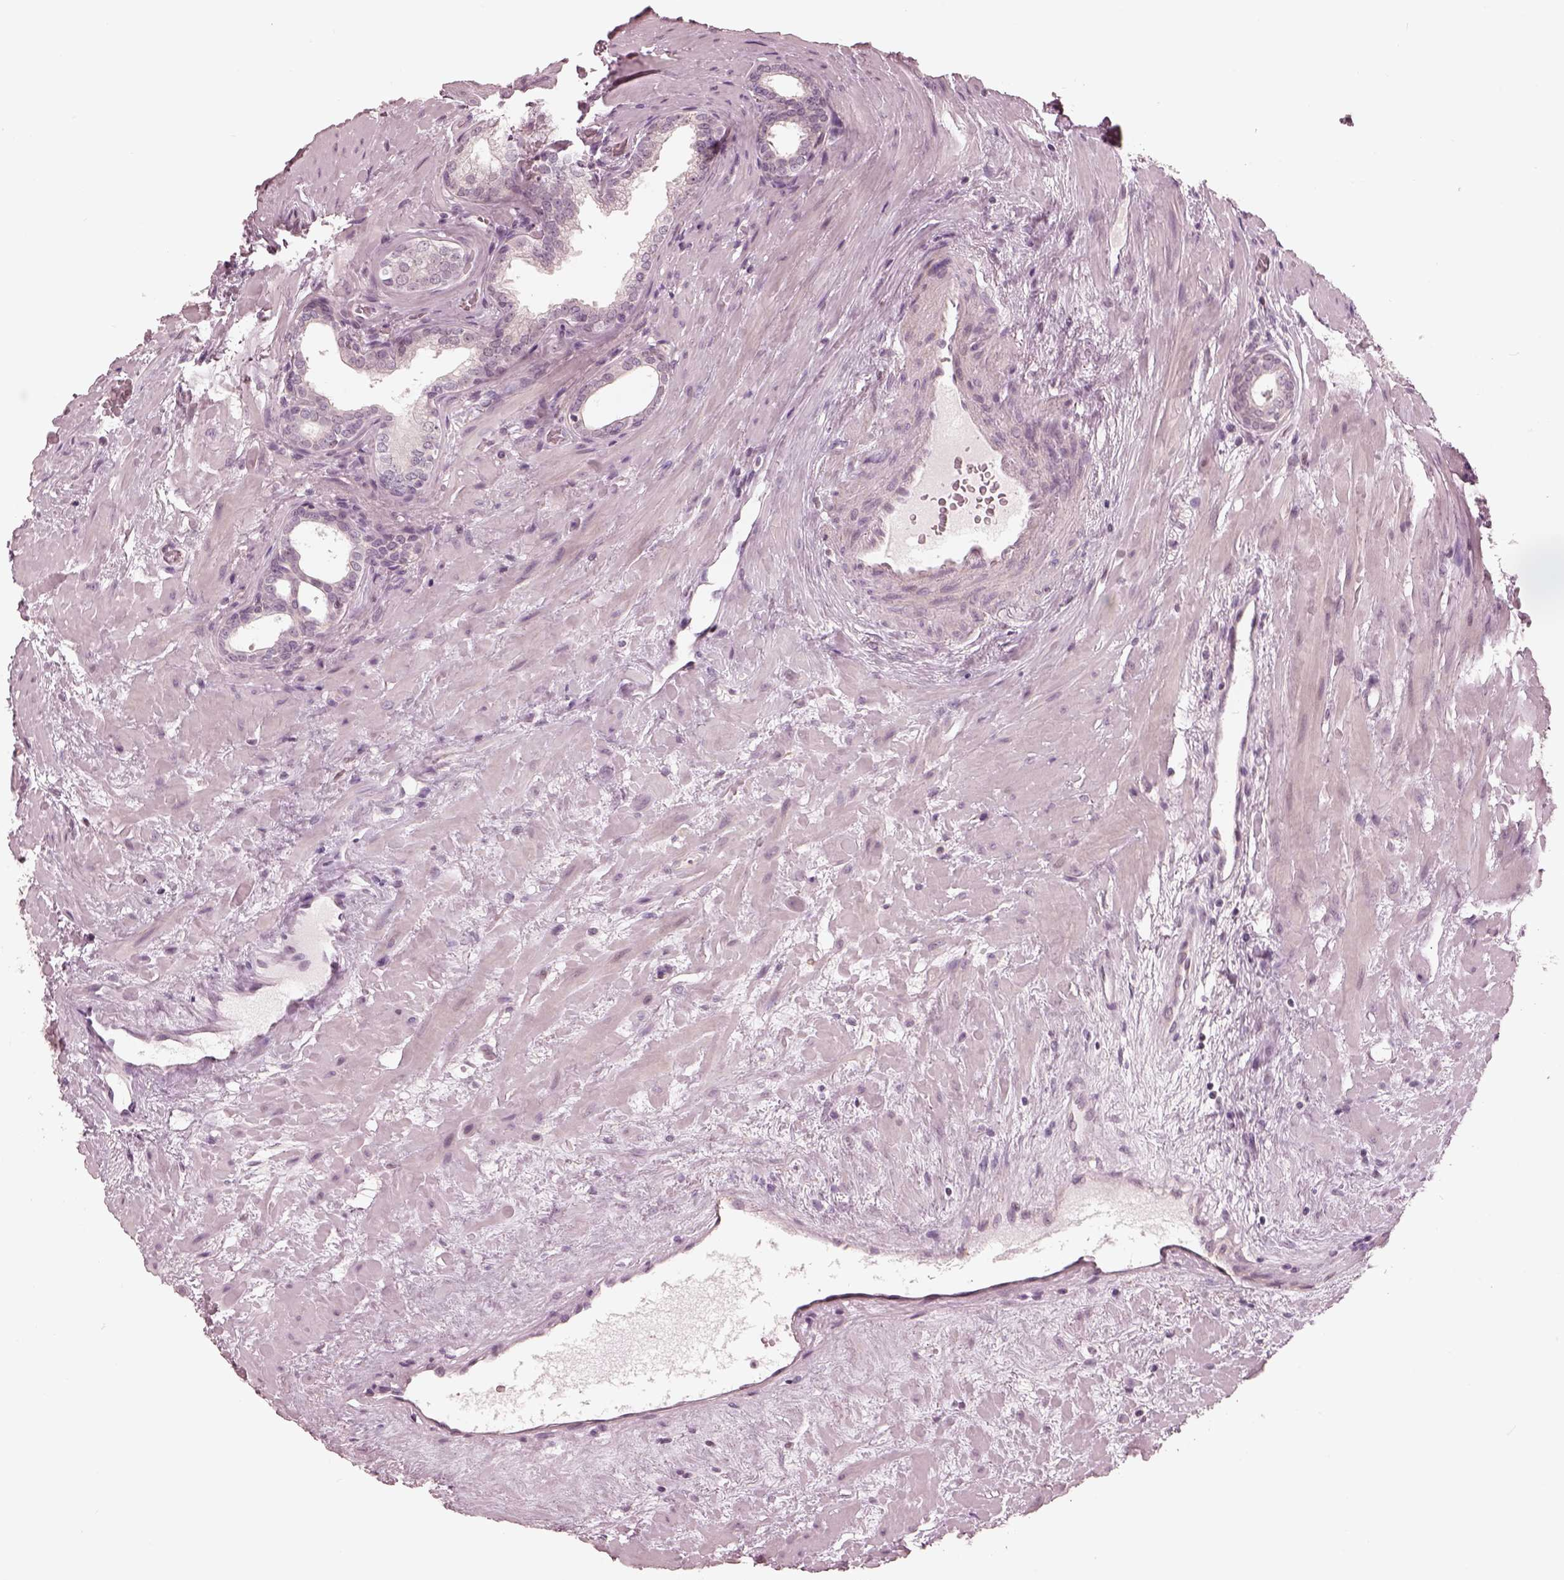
{"staining": {"intensity": "negative", "quantity": "none", "location": "none"}, "tissue": "prostate cancer", "cell_type": "Tumor cells", "image_type": "cancer", "snomed": [{"axis": "morphology", "description": "Adenocarcinoma, NOS"}, {"axis": "topography", "description": "Prostate"}], "caption": "Immunohistochemical staining of human prostate cancer exhibits no significant expression in tumor cells.", "gene": "IQCG", "patient": {"sex": "male", "age": 66}}